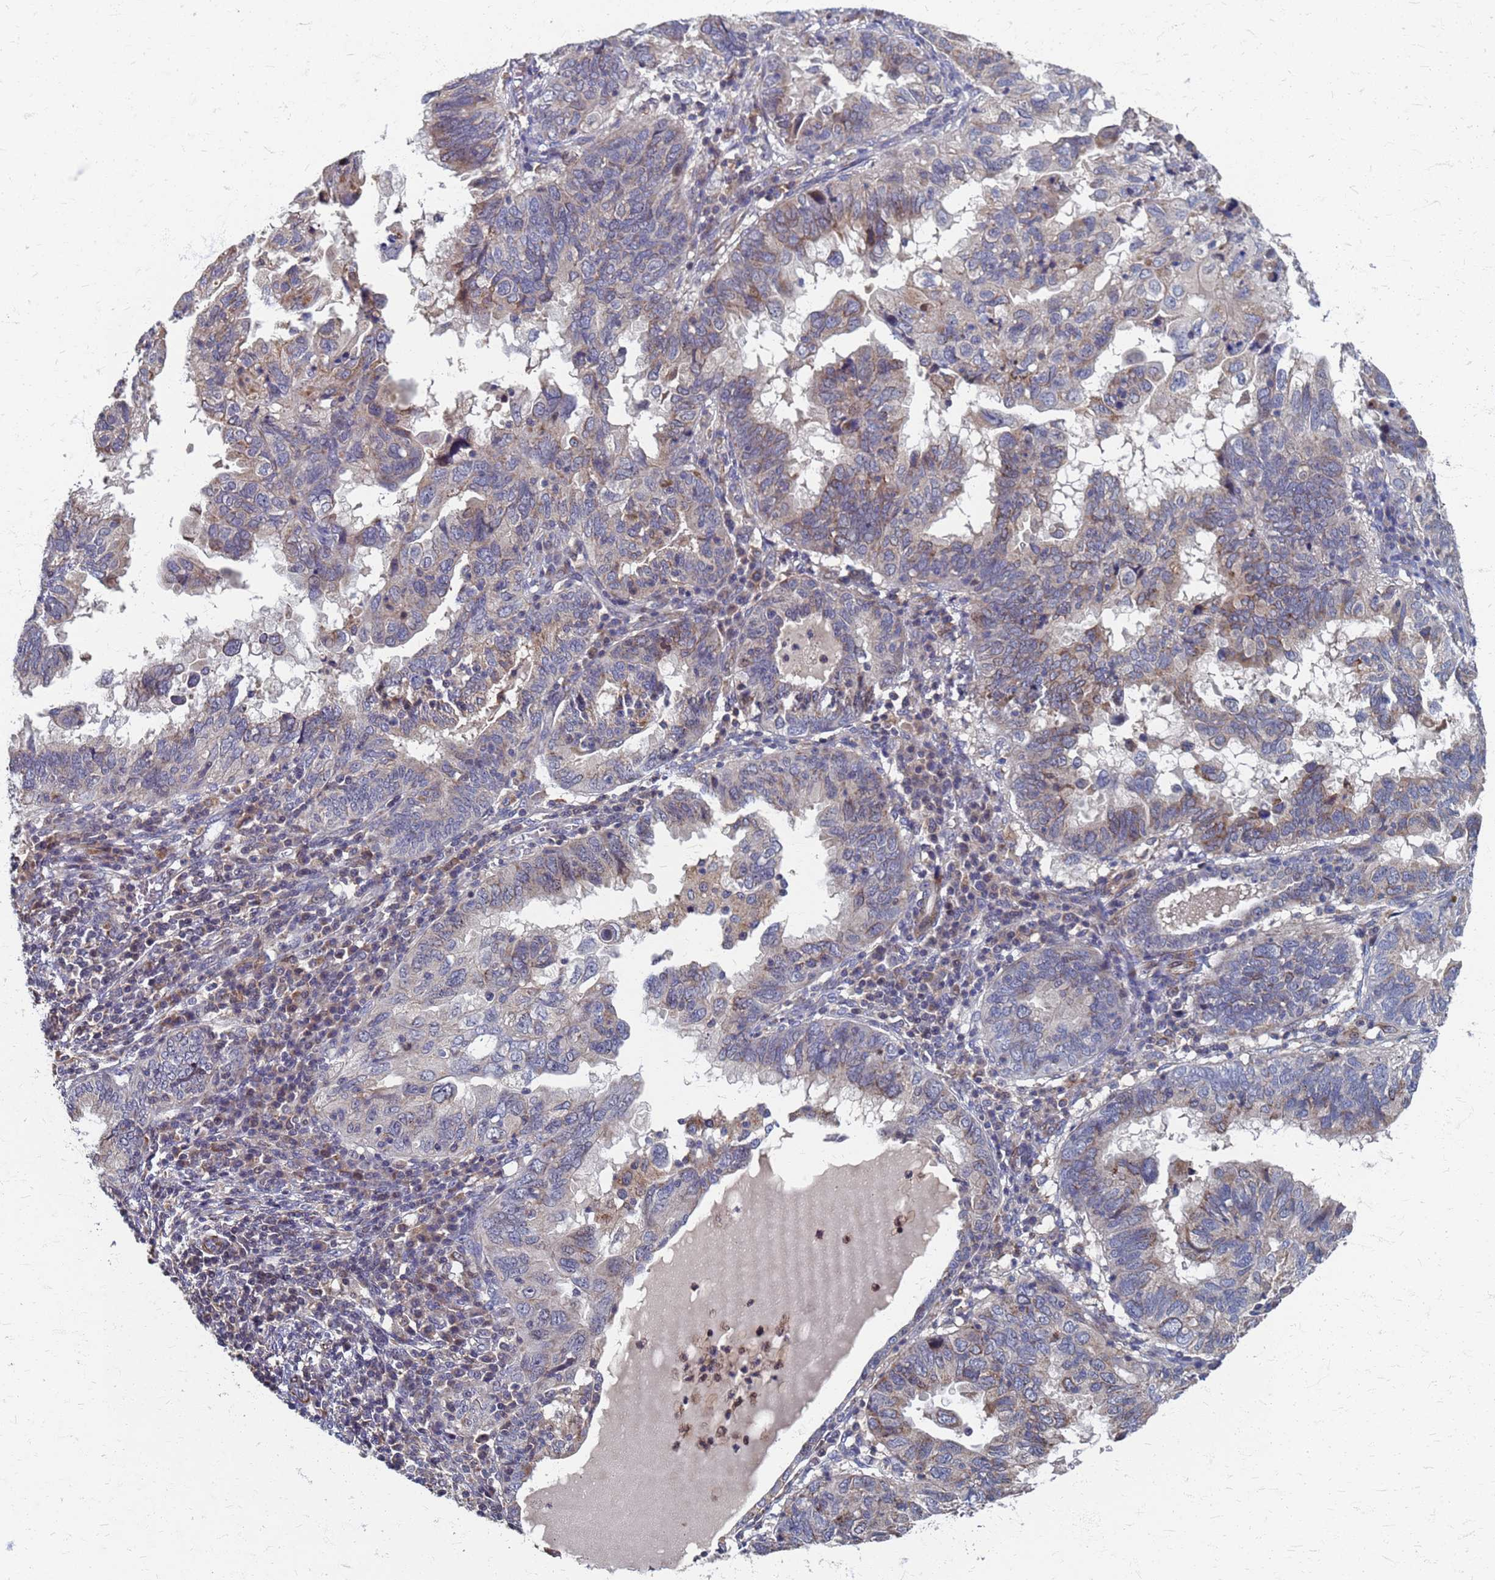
{"staining": {"intensity": "moderate", "quantity": "25%-75%", "location": "cytoplasmic/membranous"}, "tissue": "endometrial cancer", "cell_type": "Tumor cells", "image_type": "cancer", "snomed": [{"axis": "morphology", "description": "Adenocarcinoma, NOS"}, {"axis": "topography", "description": "Uterus"}], "caption": "Protein expression analysis of human endometrial cancer reveals moderate cytoplasmic/membranous expression in approximately 25%-75% of tumor cells. Immunohistochemistry stains the protein in brown and the nuclei are stained blue.", "gene": "ATPAF1", "patient": {"sex": "female", "age": 77}}